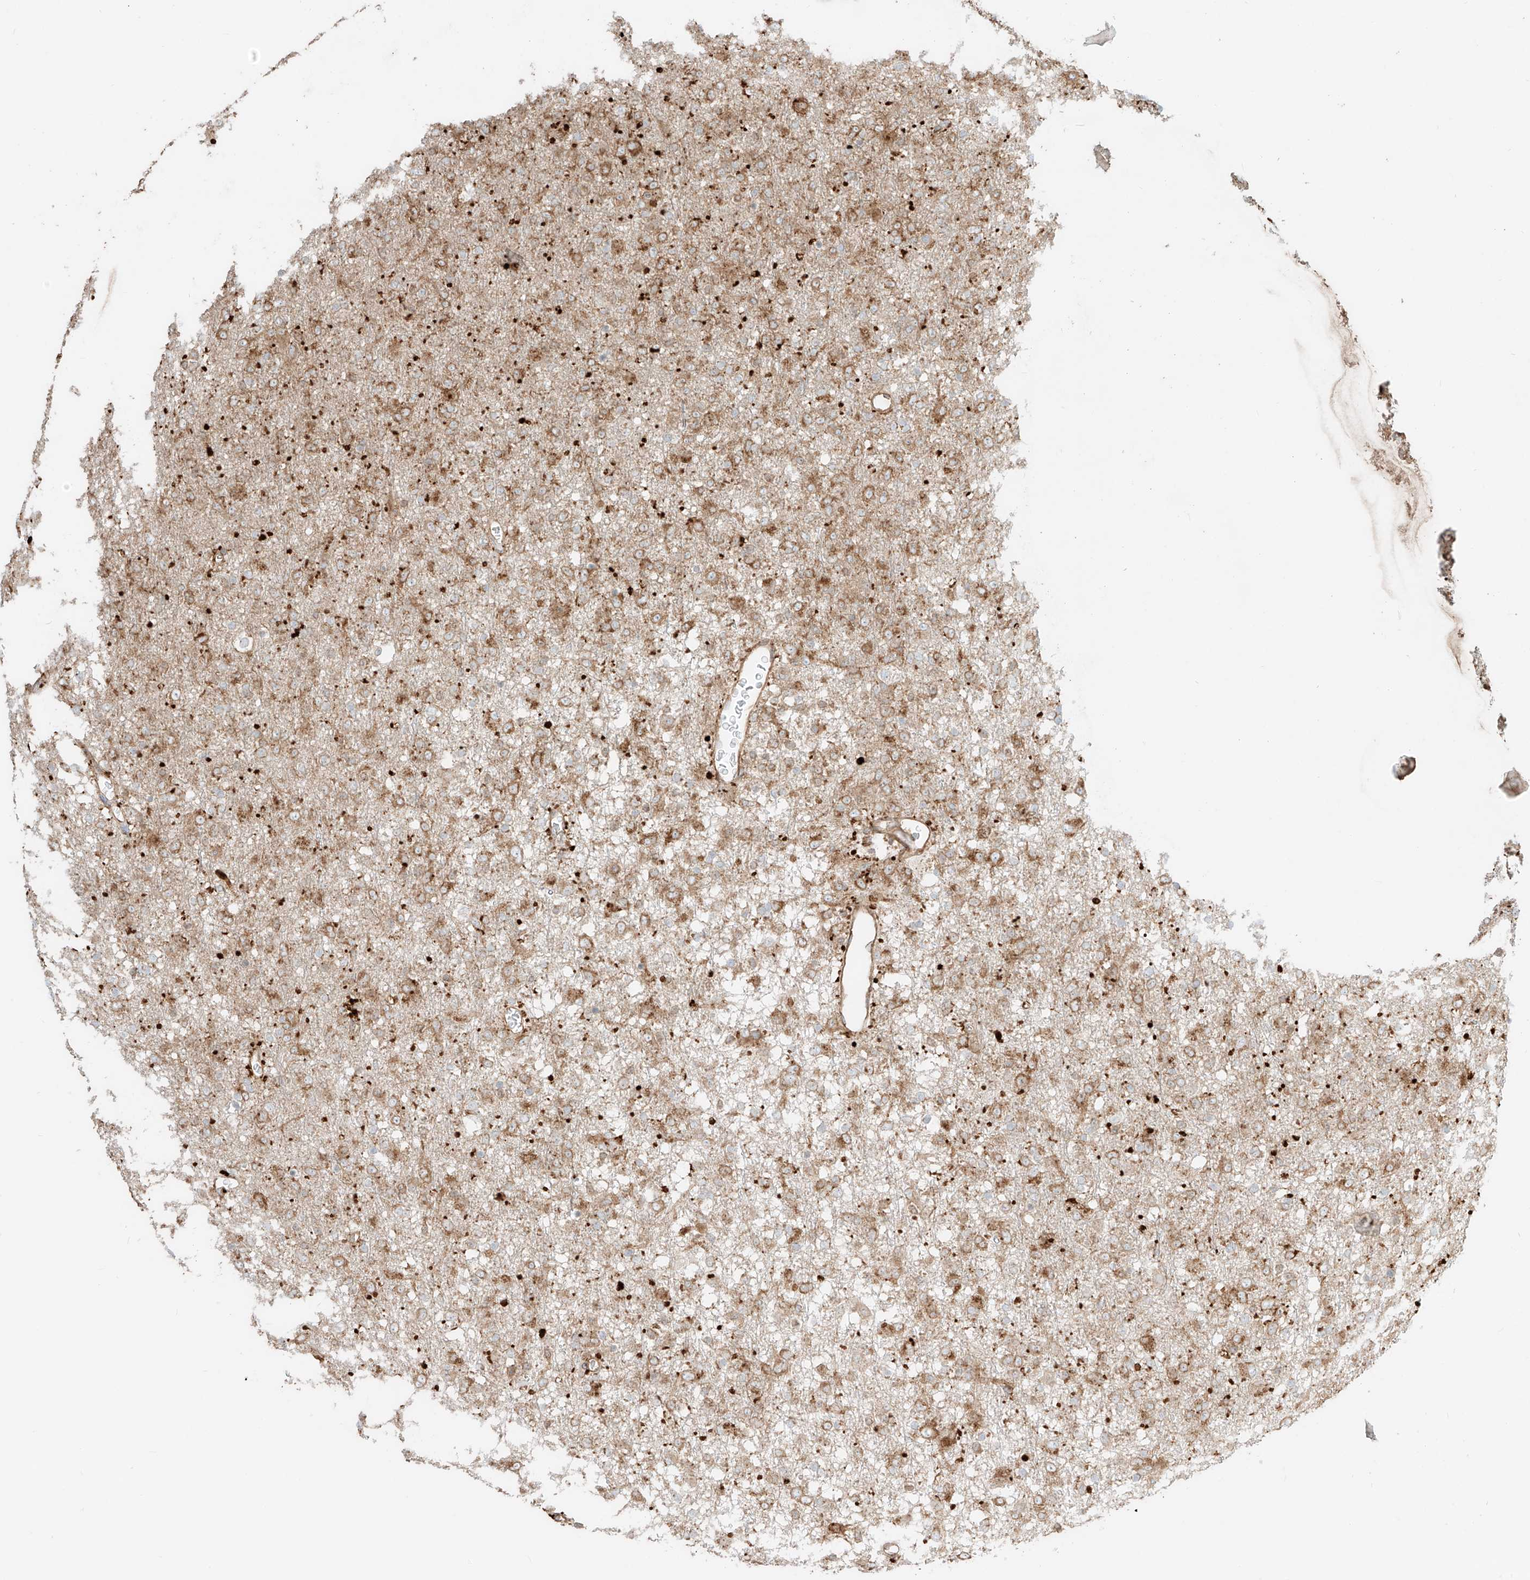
{"staining": {"intensity": "moderate", "quantity": ">75%", "location": "cytoplasmic/membranous"}, "tissue": "glioma", "cell_type": "Tumor cells", "image_type": "cancer", "snomed": [{"axis": "morphology", "description": "Glioma, malignant, Low grade"}, {"axis": "topography", "description": "Brain"}], "caption": "Malignant glioma (low-grade) stained for a protein (brown) demonstrates moderate cytoplasmic/membranous positive expression in about >75% of tumor cells.", "gene": "CCDC115", "patient": {"sex": "male", "age": 65}}